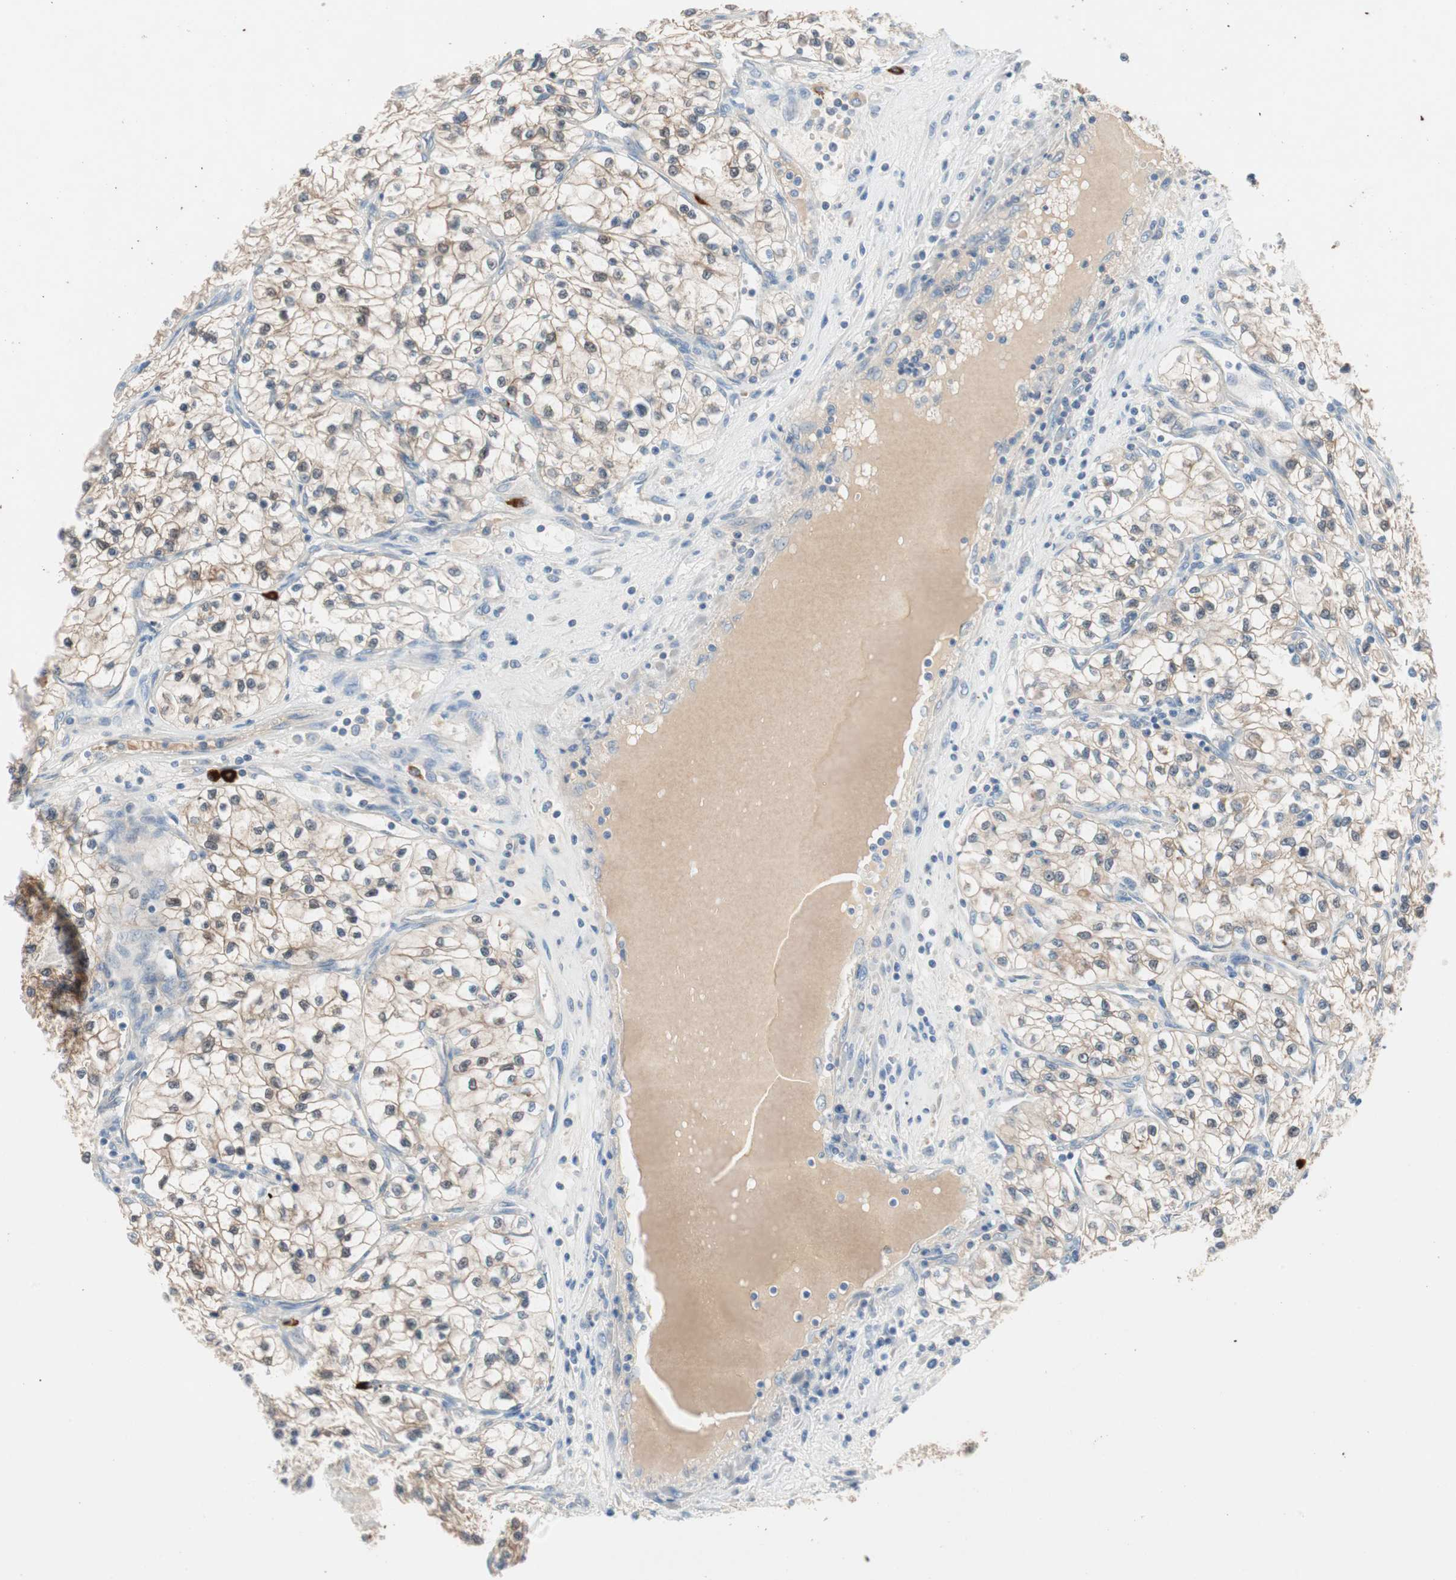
{"staining": {"intensity": "moderate", "quantity": ">75%", "location": "cytoplasmic/membranous"}, "tissue": "renal cancer", "cell_type": "Tumor cells", "image_type": "cancer", "snomed": [{"axis": "morphology", "description": "Adenocarcinoma, NOS"}, {"axis": "topography", "description": "Kidney"}], "caption": "Immunohistochemistry photomicrograph of human renal cancer (adenocarcinoma) stained for a protein (brown), which exhibits medium levels of moderate cytoplasmic/membranous positivity in about >75% of tumor cells.", "gene": "PDZK1", "patient": {"sex": "female", "age": 57}}